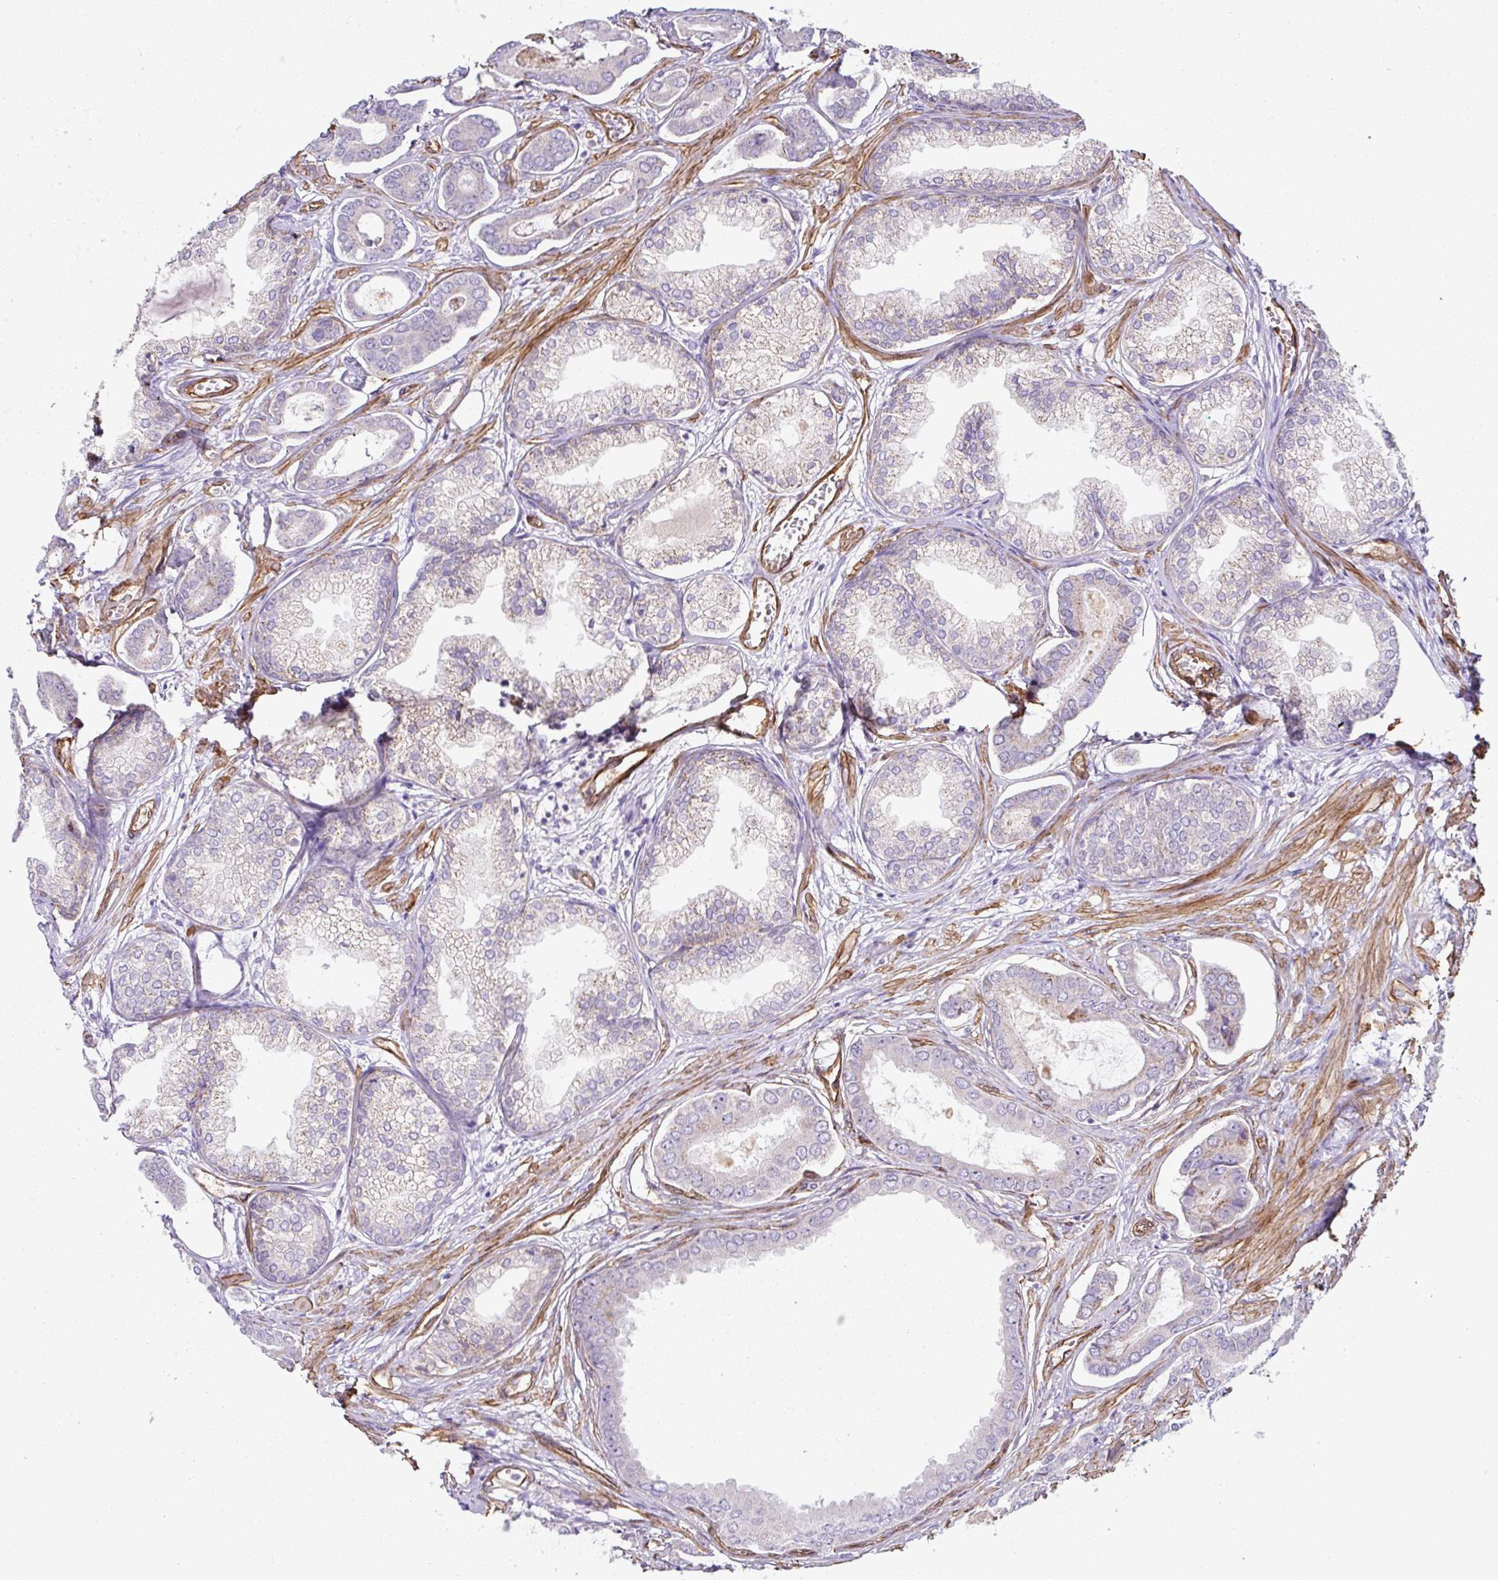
{"staining": {"intensity": "weak", "quantity": "25%-75%", "location": "cytoplasmic/membranous"}, "tissue": "prostate cancer", "cell_type": "Tumor cells", "image_type": "cancer", "snomed": [{"axis": "morphology", "description": "Adenocarcinoma, NOS"}, {"axis": "topography", "description": "Prostate and seminal vesicle, NOS"}], "caption": "Prostate cancer stained with DAB immunohistochemistry reveals low levels of weak cytoplasmic/membranous expression in about 25%-75% of tumor cells.", "gene": "ANKUB1", "patient": {"sex": "male", "age": 76}}